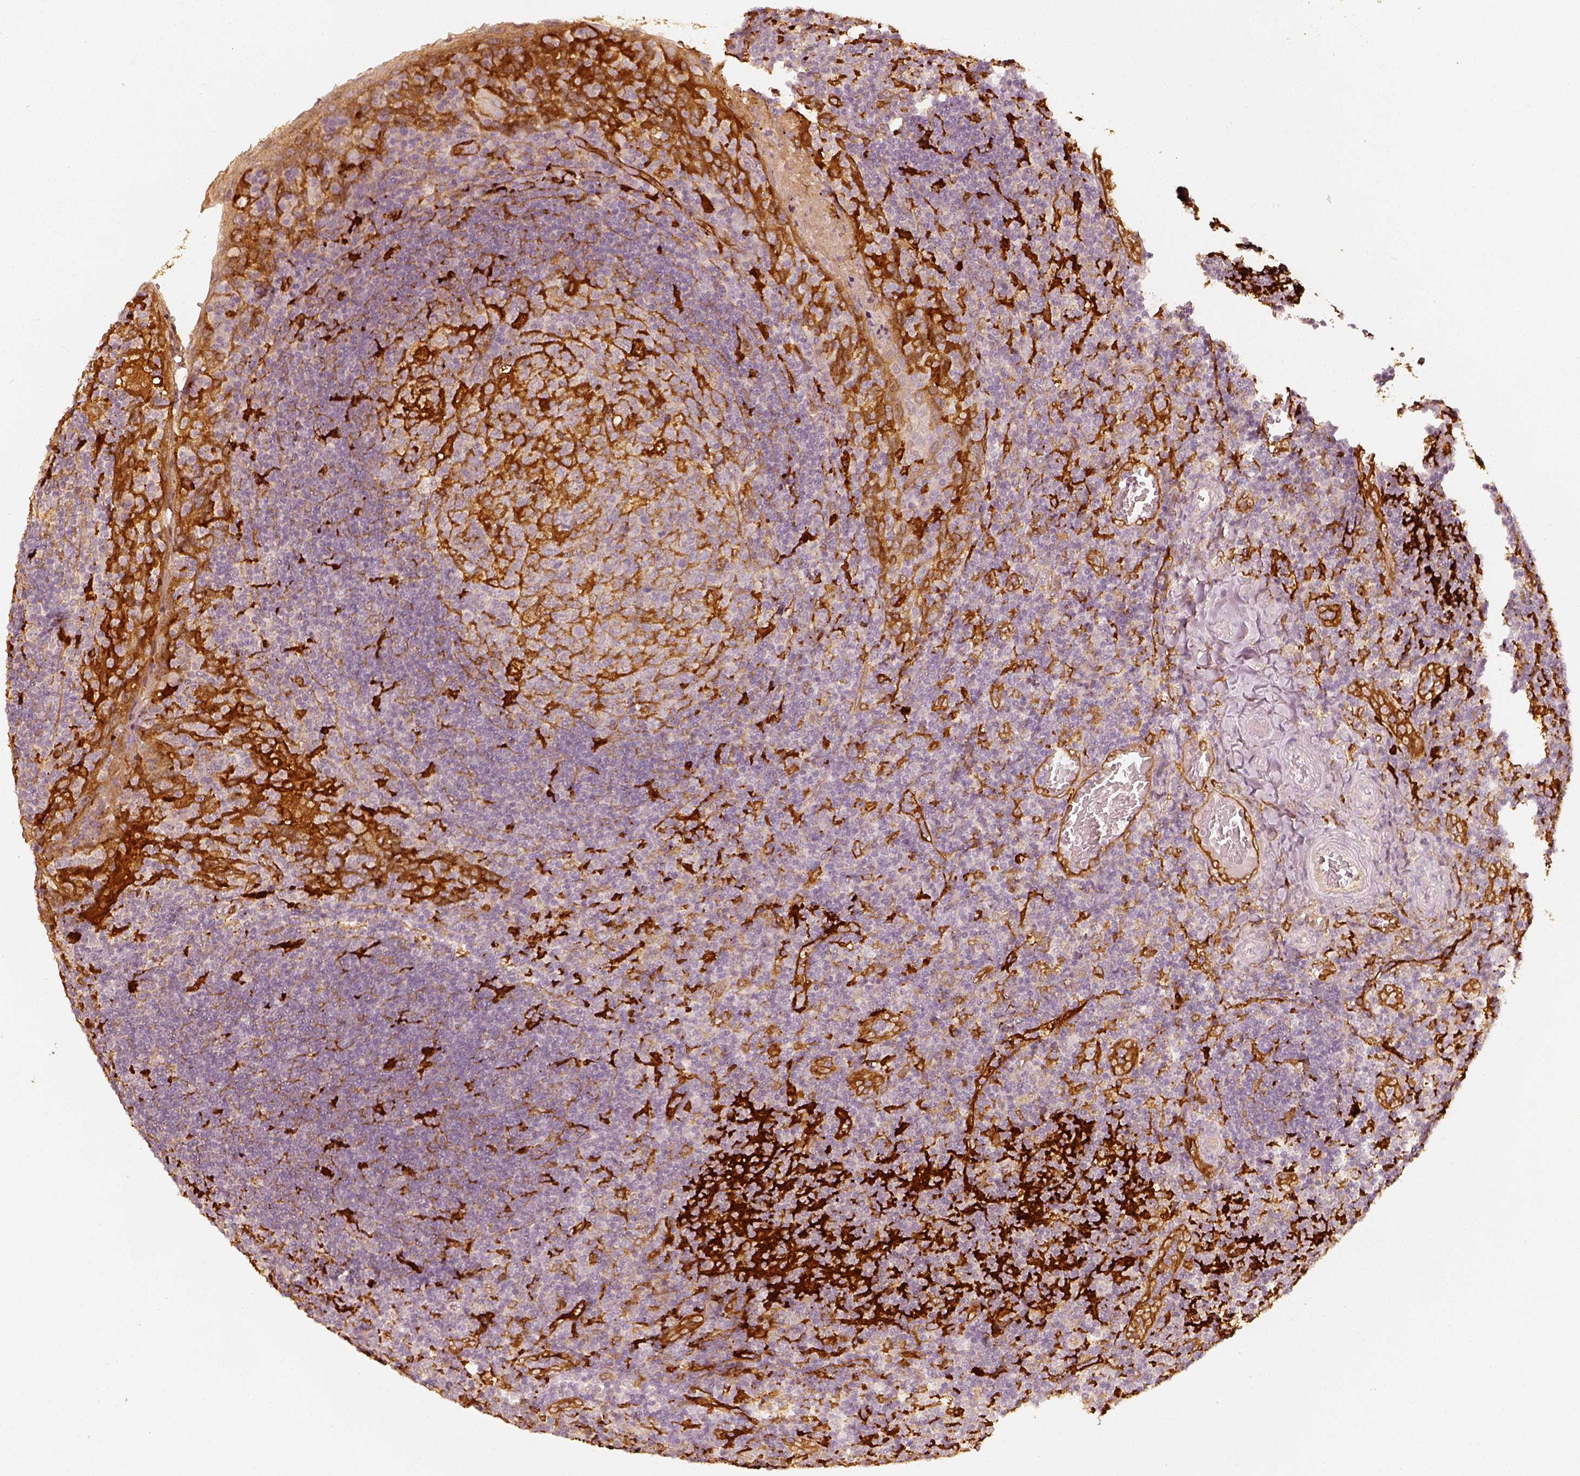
{"staining": {"intensity": "moderate", "quantity": "<25%", "location": "cytoplasmic/membranous"}, "tissue": "tonsil", "cell_type": "Germinal center cells", "image_type": "normal", "snomed": [{"axis": "morphology", "description": "Normal tissue, NOS"}, {"axis": "topography", "description": "Tonsil"}], "caption": "Moderate cytoplasmic/membranous staining is seen in about <25% of germinal center cells in normal tonsil.", "gene": "FSCN1", "patient": {"sex": "male", "age": 17}}